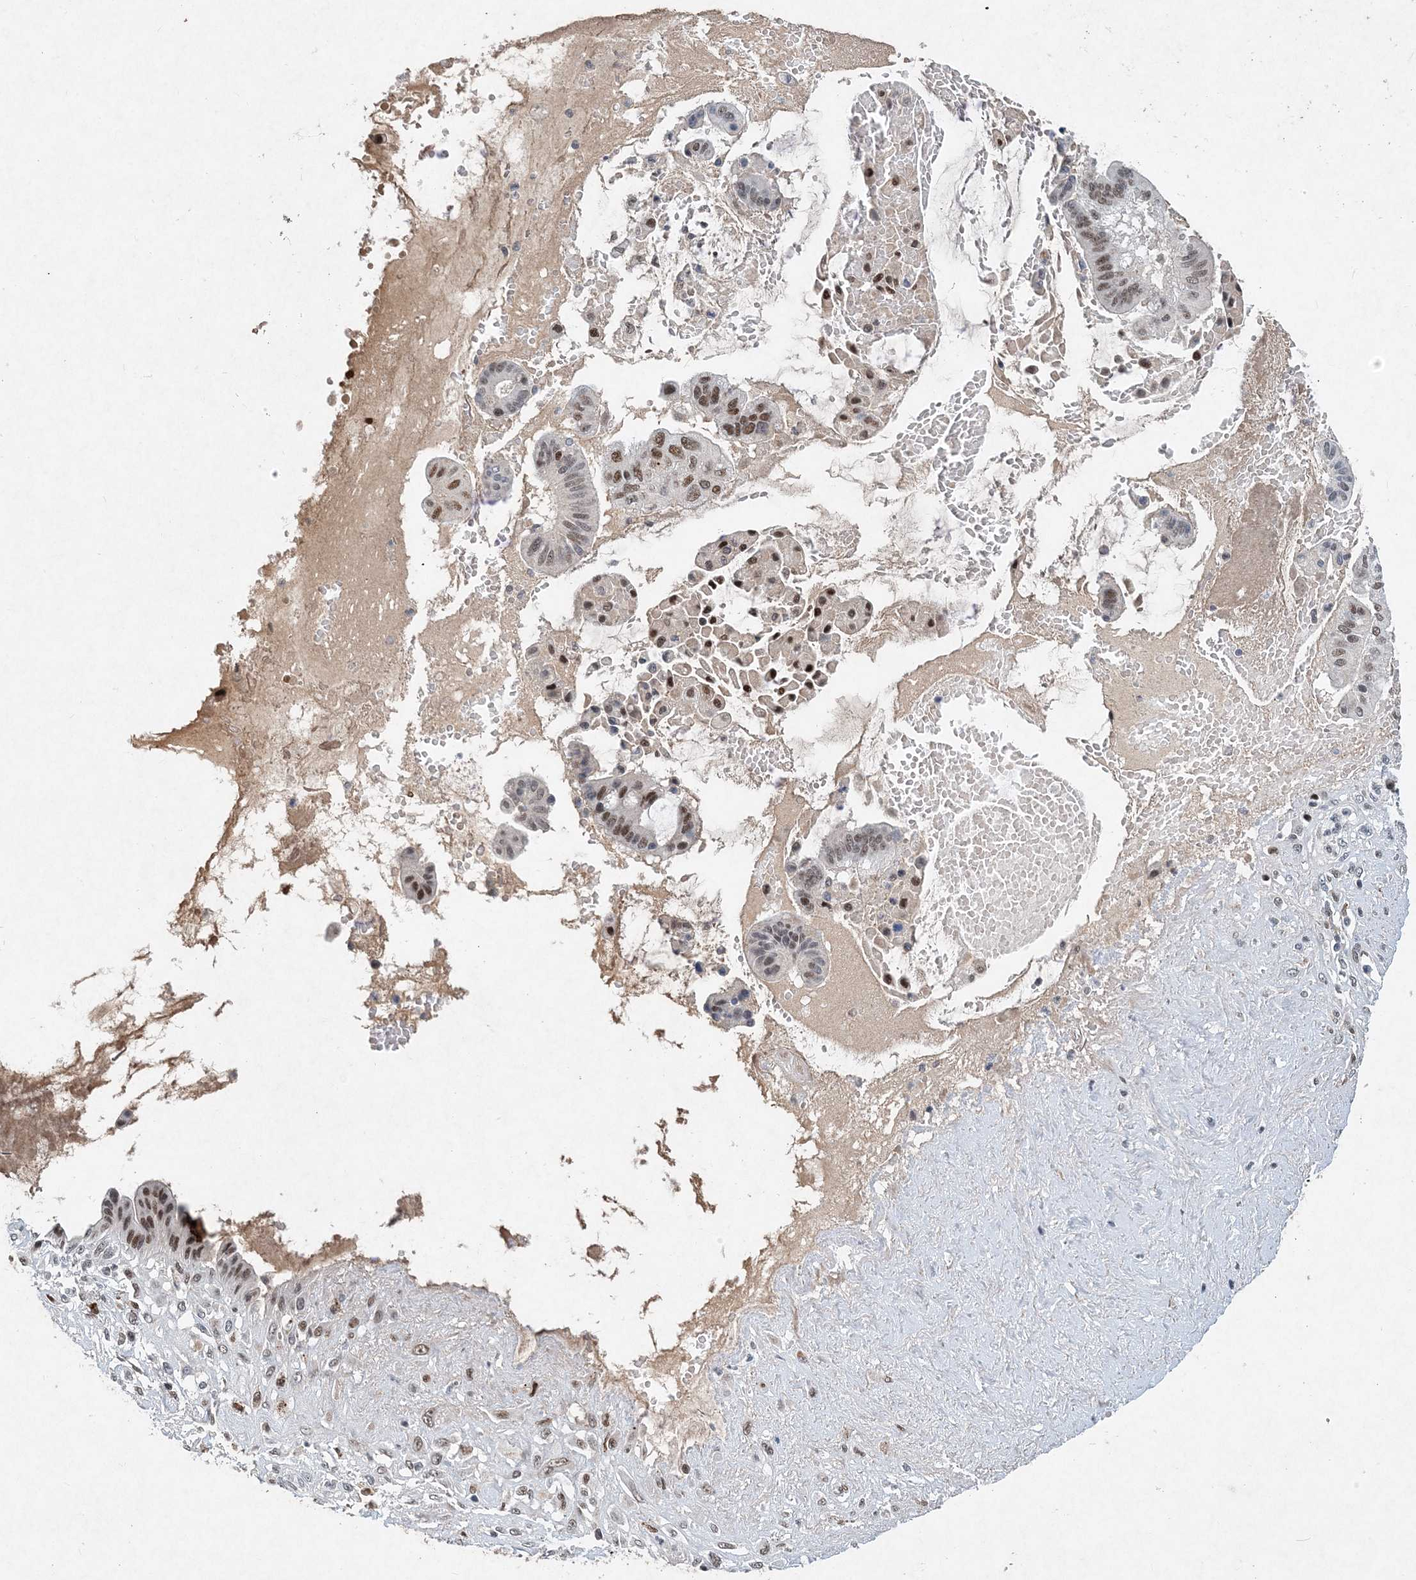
{"staining": {"intensity": "moderate", "quantity": "<25%", "location": "nuclear"}, "tissue": "pancreatic cancer", "cell_type": "Tumor cells", "image_type": "cancer", "snomed": [{"axis": "morphology", "description": "Inflammation, NOS"}, {"axis": "morphology", "description": "Adenocarcinoma, NOS"}, {"axis": "topography", "description": "Pancreas"}], "caption": "A high-resolution histopathology image shows immunohistochemistry (IHC) staining of pancreatic cancer, which exhibits moderate nuclear expression in approximately <25% of tumor cells. Immunohistochemistry stains the protein in brown and the nuclei are stained blue.", "gene": "KPNA4", "patient": {"sex": "female", "age": 56}}